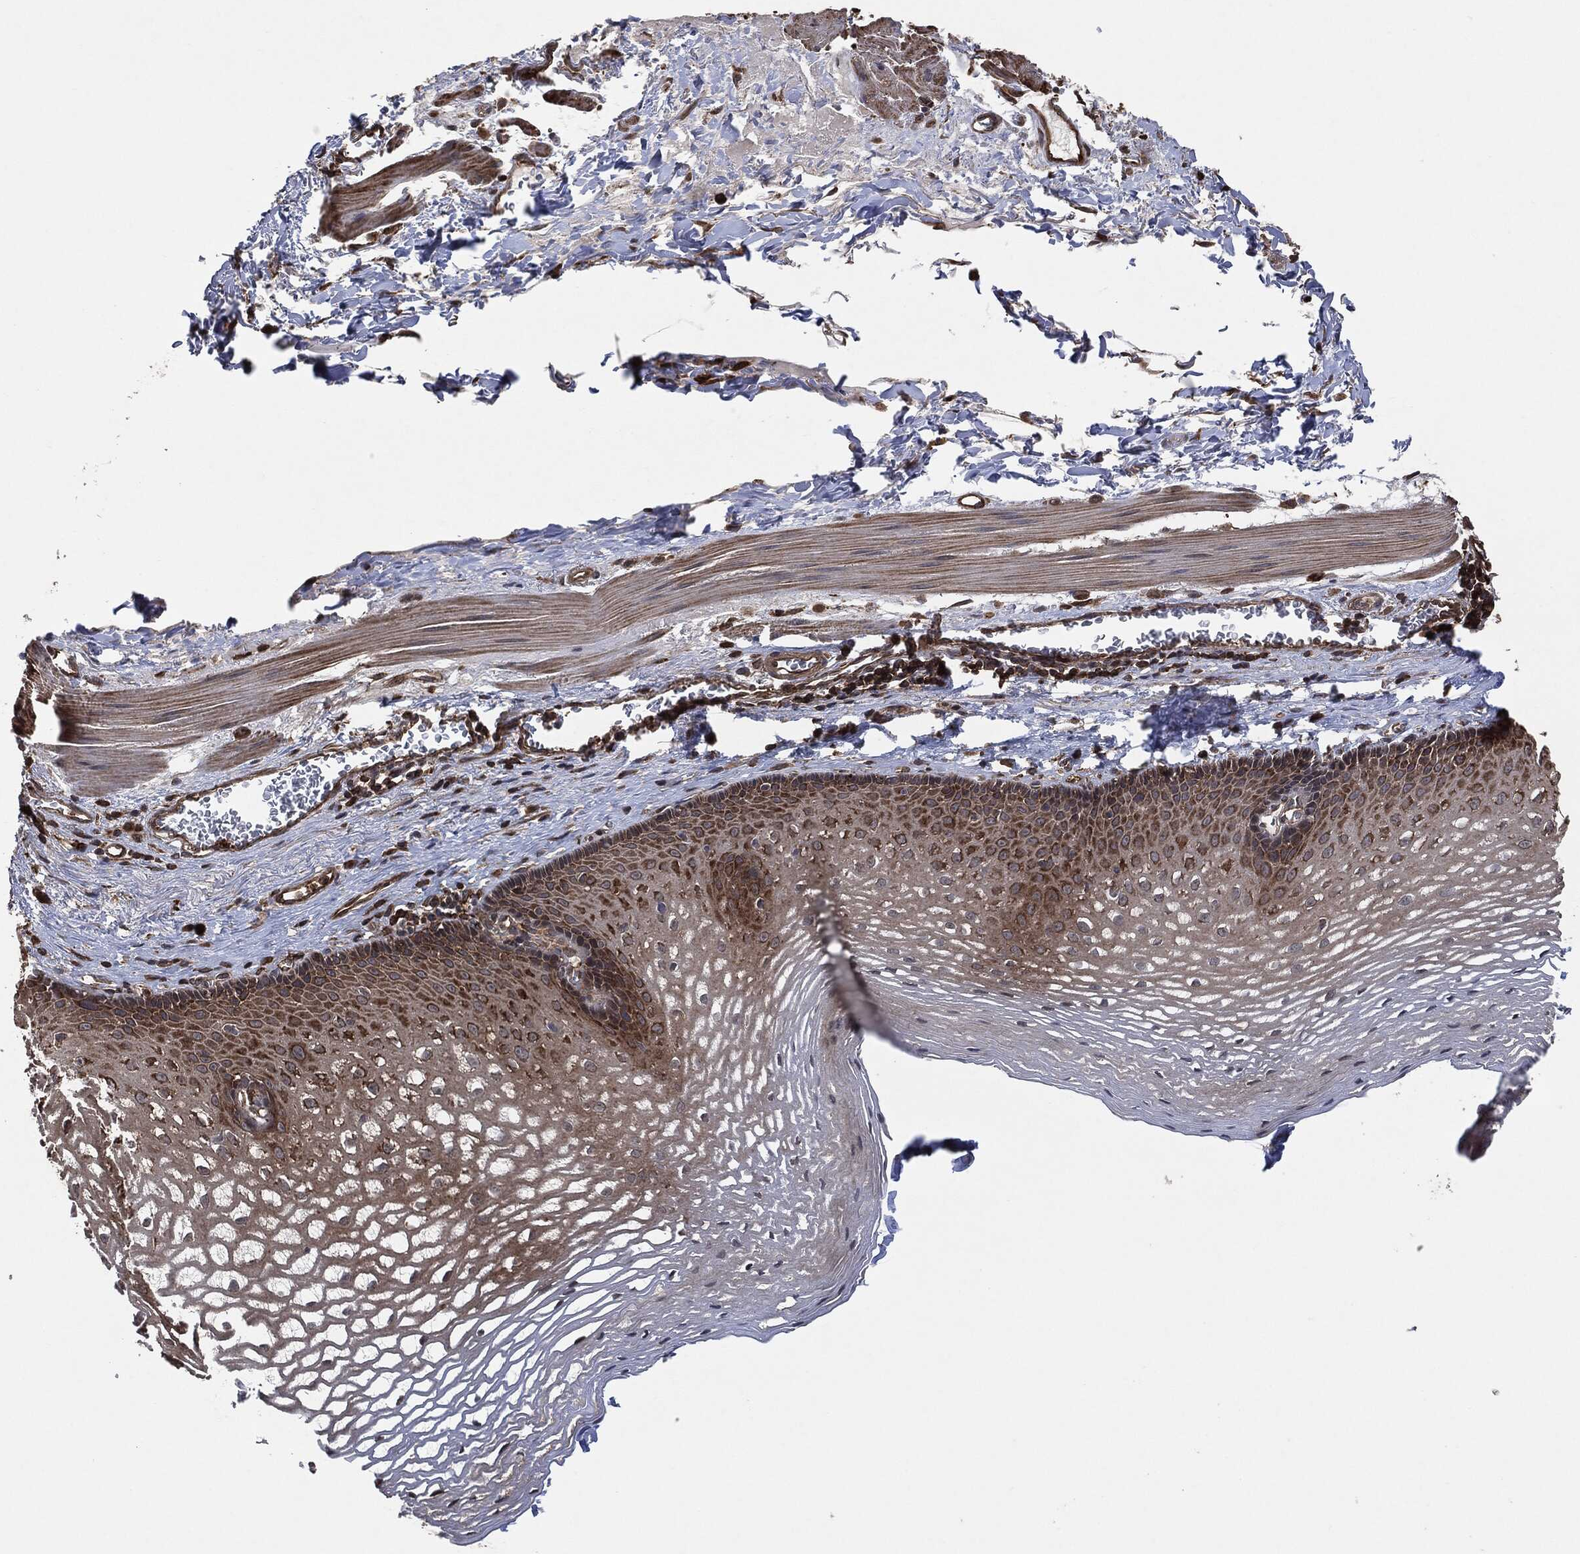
{"staining": {"intensity": "strong", "quantity": "25%-75%", "location": "cytoplasmic/membranous"}, "tissue": "esophagus", "cell_type": "Squamous epithelial cells", "image_type": "normal", "snomed": [{"axis": "morphology", "description": "Normal tissue, NOS"}, {"axis": "topography", "description": "Esophagus"}], "caption": "A brown stain labels strong cytoplasmic/membranous expression of a protein in squamous epithelial cells of benign esophagus.", "gene": "TPT1", "patient": {"sex": "male", "age": 76}}